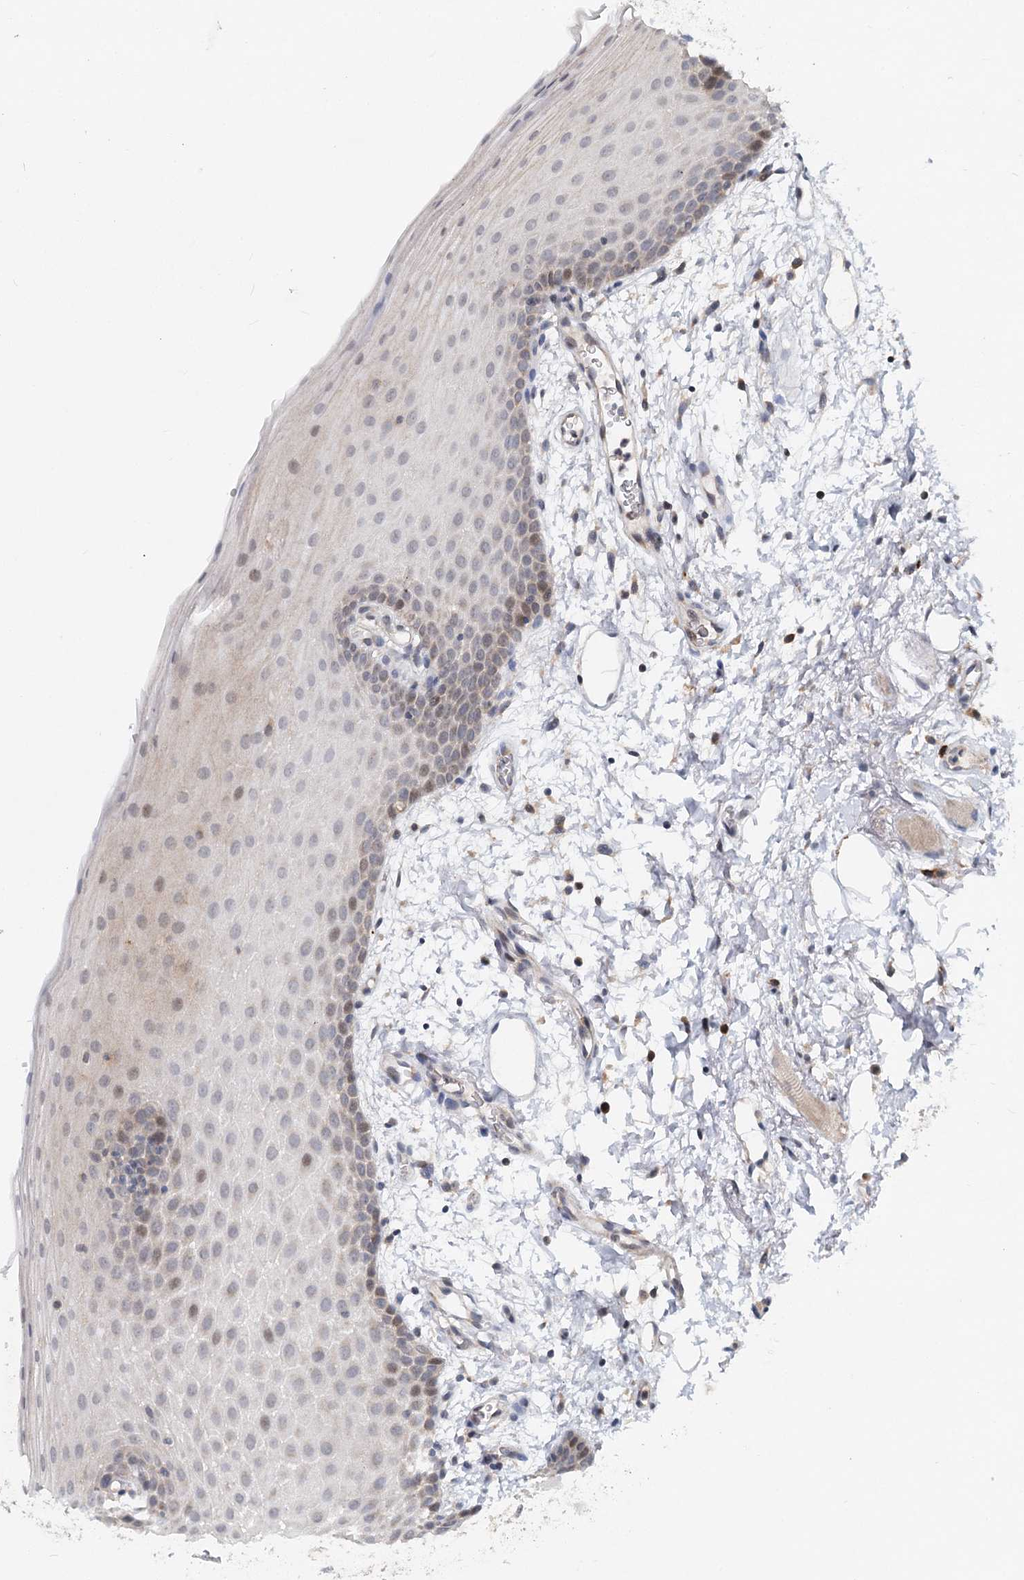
{"staining": {"intensity": "moderate", "quantity": "<25%", "location": "cytoplasmic/membranous,nuclear"}, "tissue": "oral mucosa", "cell_type": "Squamous epithelial cells", "image_type": "normal", "snomed": [{"axis": "morphology", "description": "Normal tissue, NOS"}, {"axis": "topography", "description": "Oral tissue"}], "caption": "Protein analysis of unremarkable oral mucosa displays moderate cytoplasmic/membranous,nuclear expression in approximately <25% of squamous epithelial cells.", "gene": "AP3B1", "patient": {"sex": "male", "age": 68}}